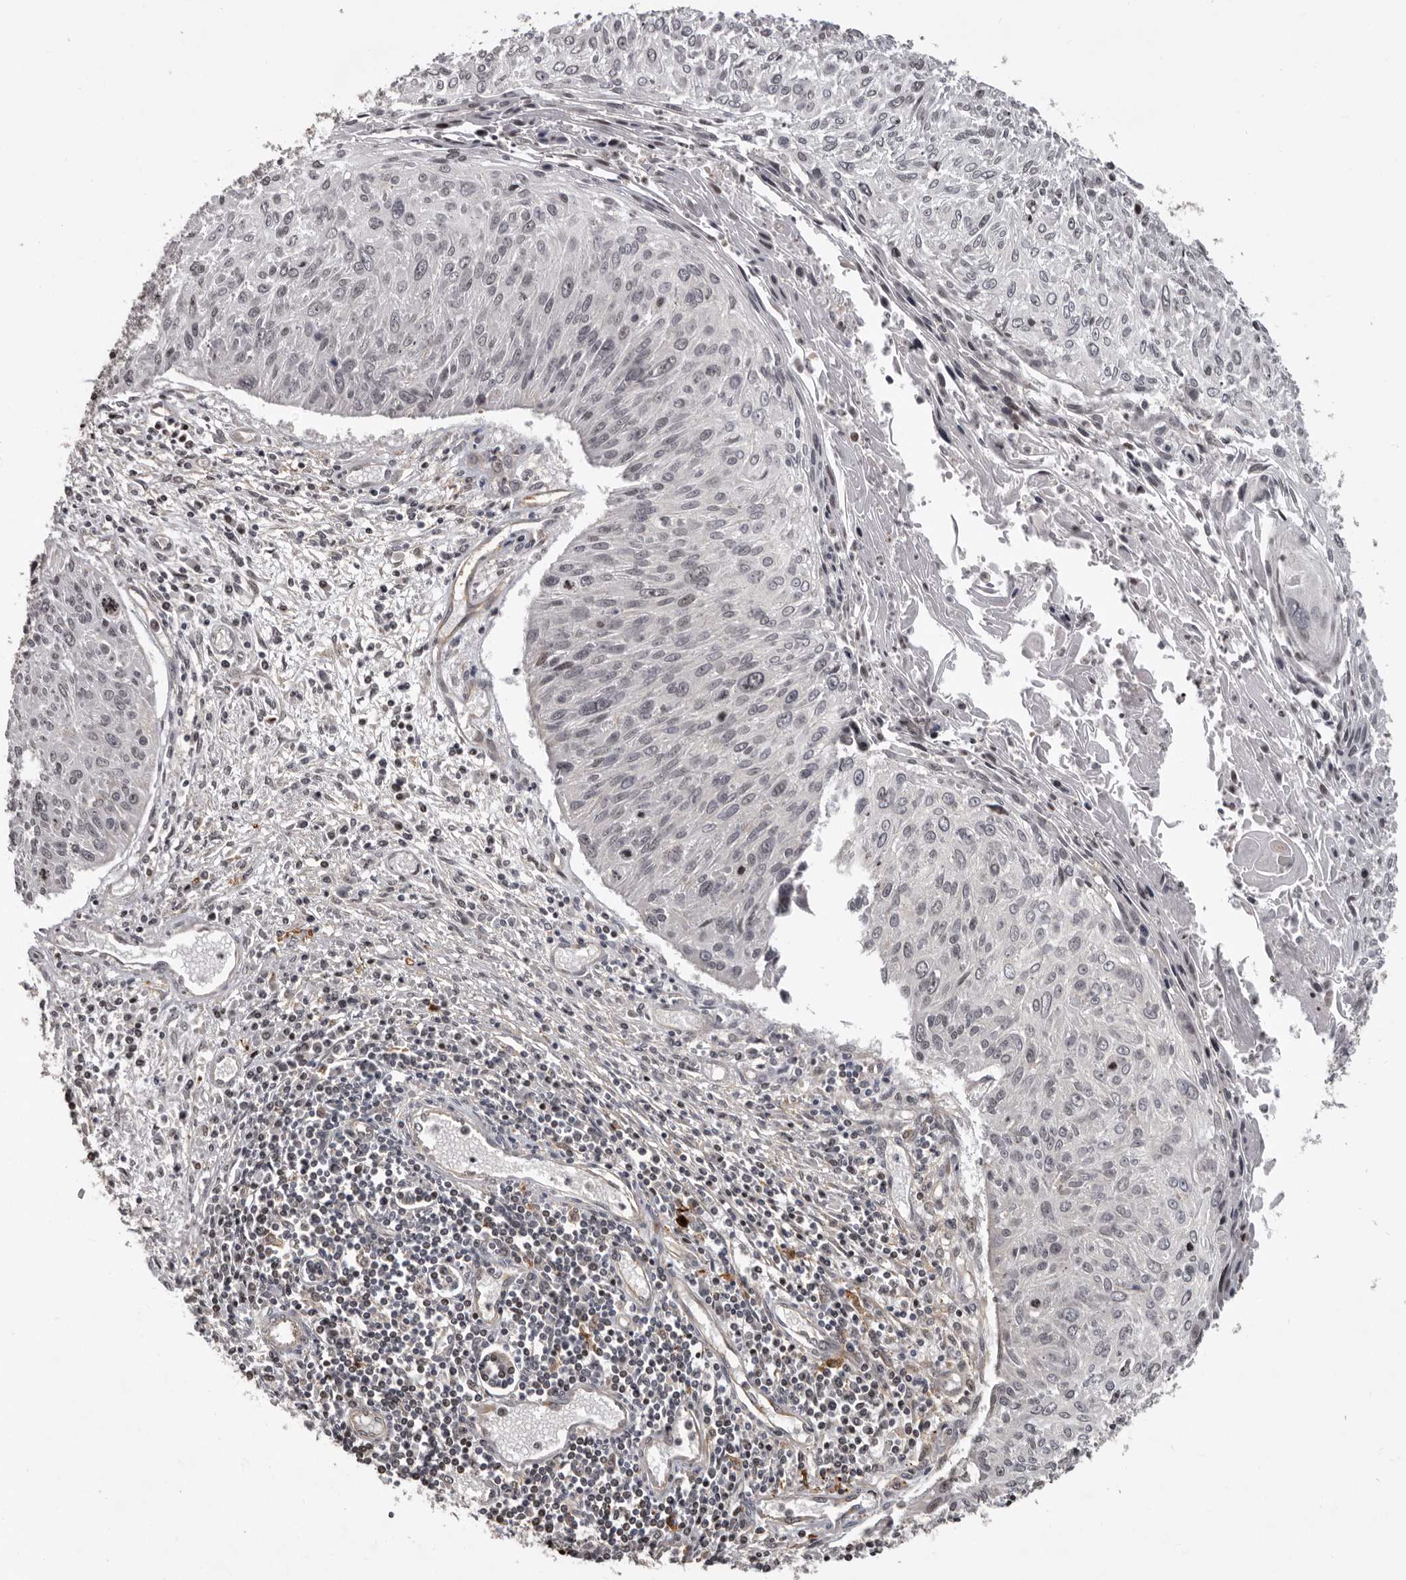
{"staining": {"intensity": "negative", "quantity": "none", "location": "none"}, "tissue": "cervical cancer", "cell_type": "Tumor cells", "image_type": "cancer", "snomed": [{"axis": "morphology", "description": "Squamous cell carcinoma, NOS"}, {"axis": "topography", "description": "Cervix"}], "caption": "IHC micrograph of human cervical cancer (squamous cell carcinoma) stained for a protein (brown), which exhibits no expression in tumor cells.", "gene": "FGFR4", "patient": {"sex": "female", "age": 51}}